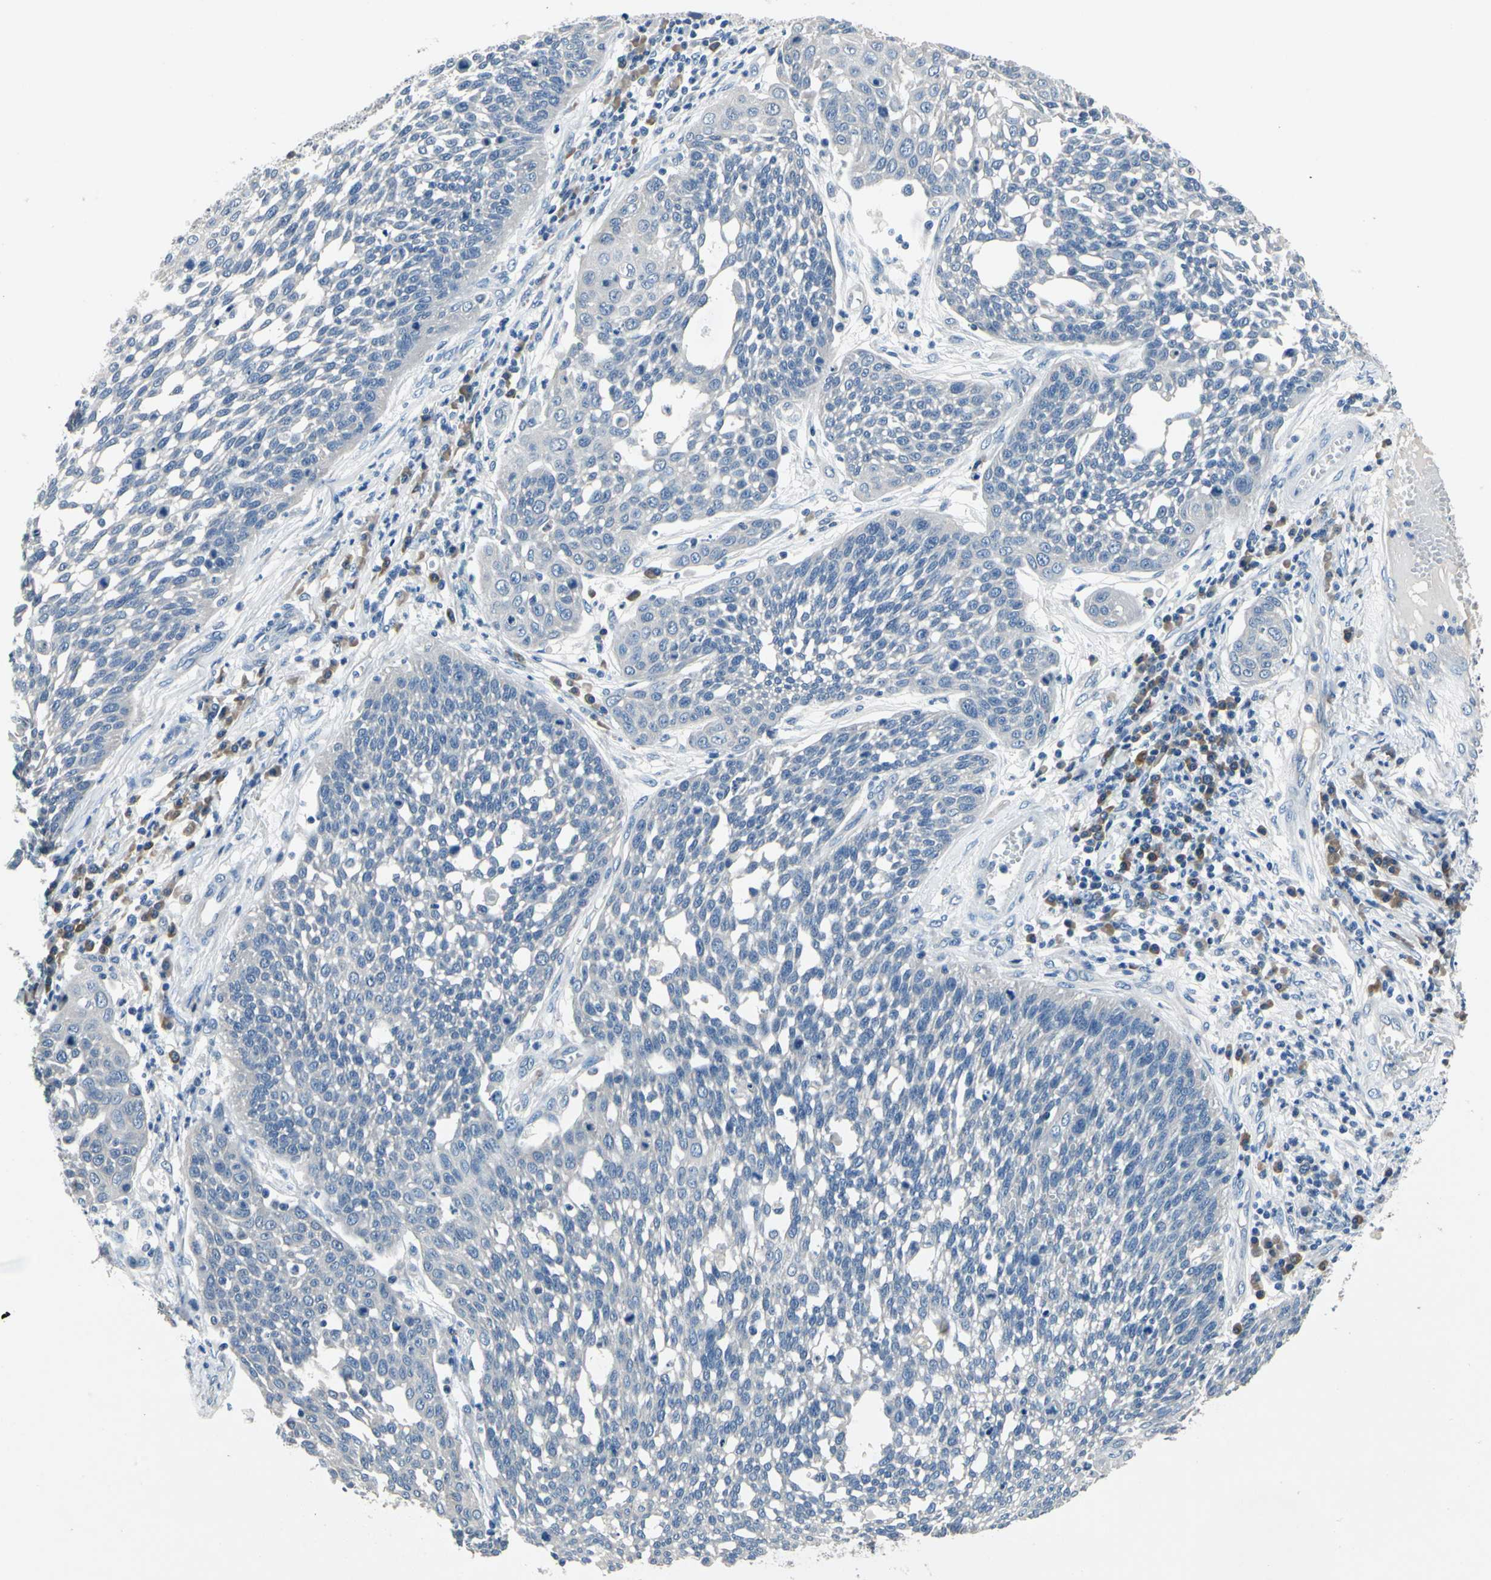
{"staining": {"intensity": "negative", "quantity": "none", "location": "none"}, "tissue": "cervical cancer", "cell_type": "Tumor cells", "image_type": "cancer", "snomed": [{"axis": "morphology", "description": "Squamous cell carcinoma, NOS"}, {"axis": "topography", "description": "Cervix"}], "caption": "A histopathology image of cervical squamous cell carcinoma stained for a protein displays no brown staining in tumor cells.", "gene": "SELENOK", "patient": {"sex": "female", "age": 34}}